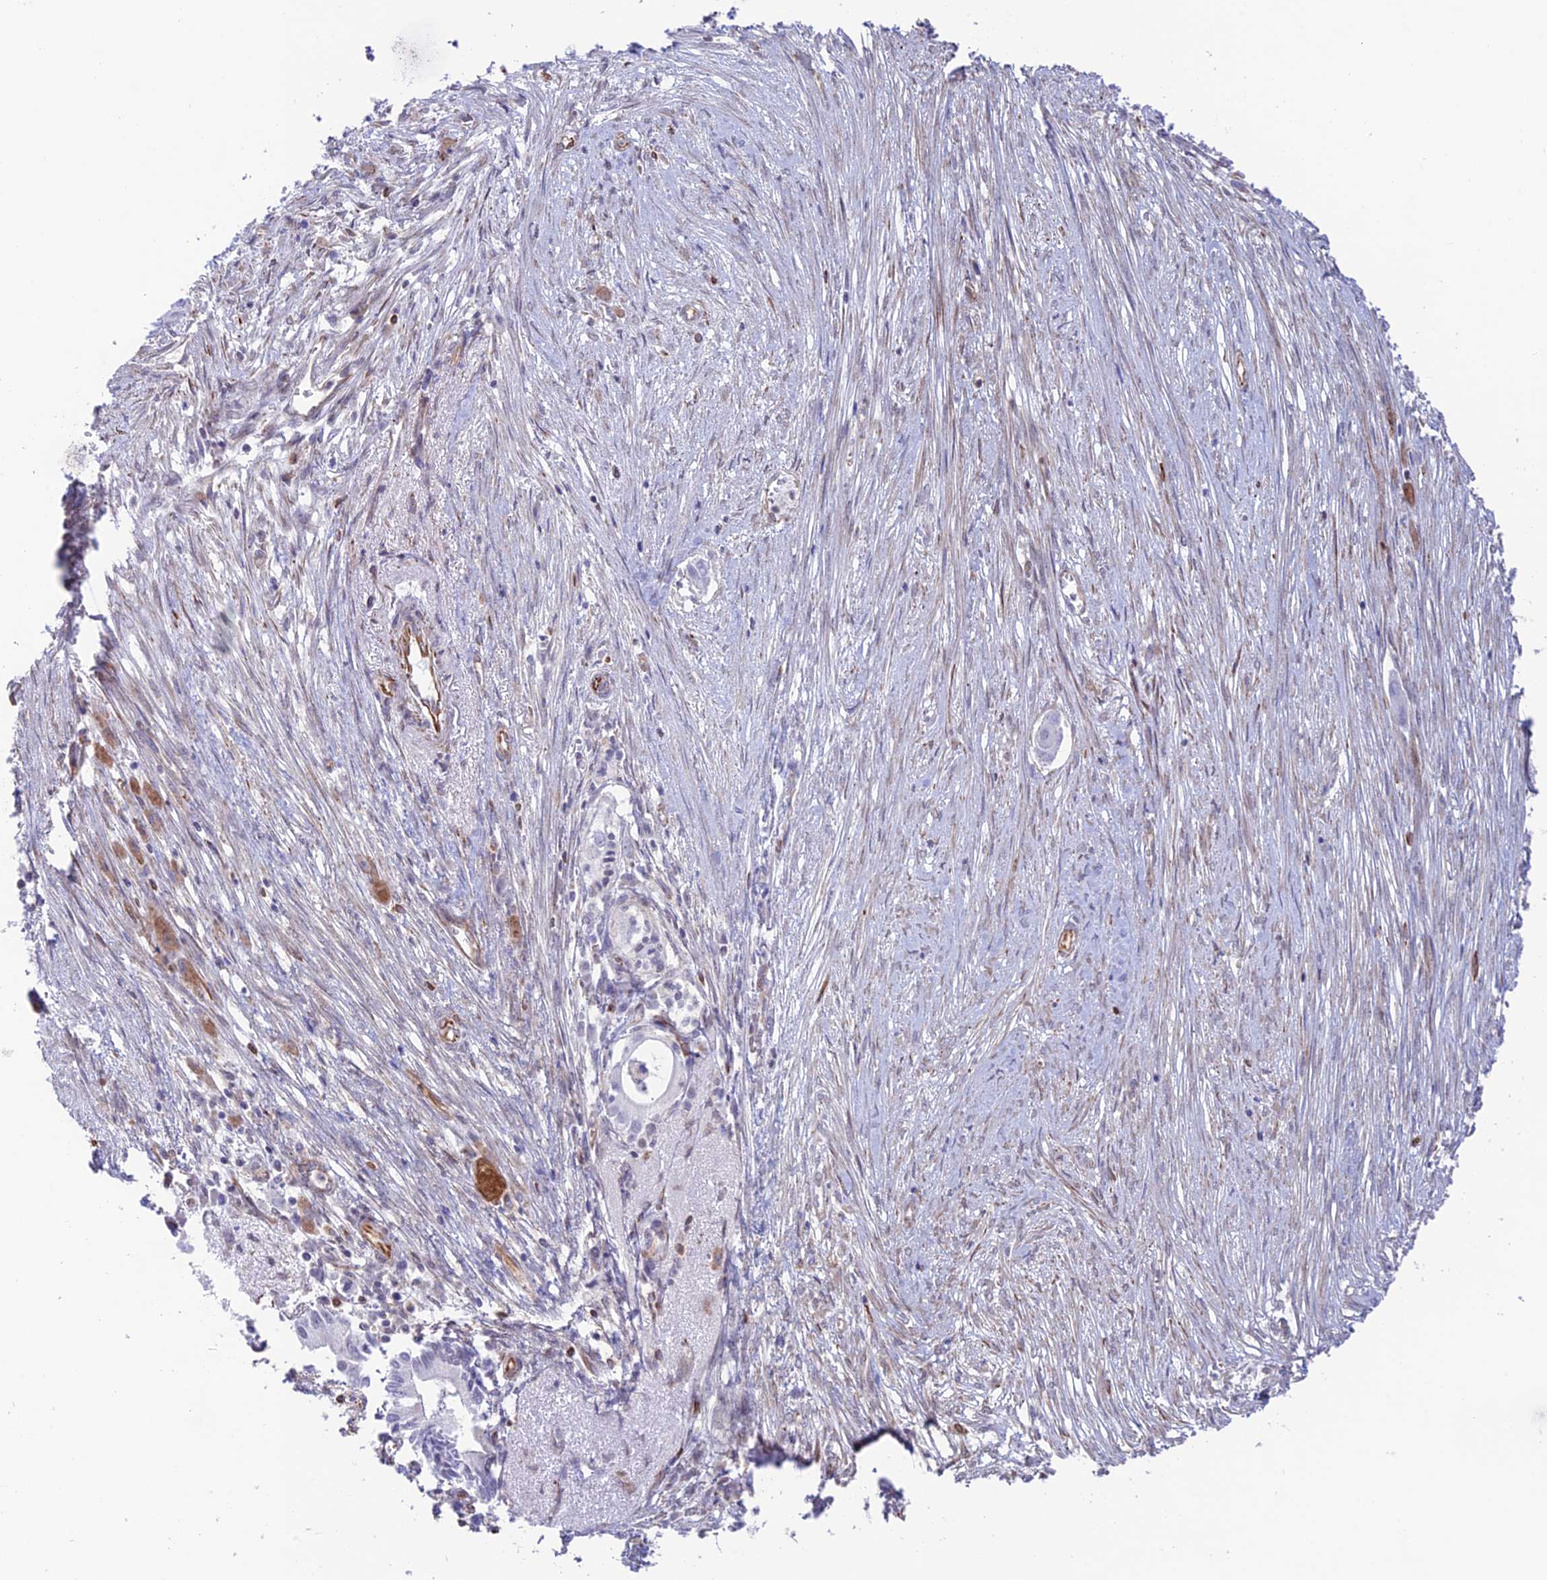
{"staining": {"intensity": "negative", "quantity": "none", "location": "none"}, "tissue": "pancreatic cancer", "cell_type": "Tumor cells", "image_type": "cancer", "snomed": [{"axis": "morphology", "description": "Adenocarcinoma, NOS"}, {"axis": "topography", "description": "Pancreas"}], "caption": "A high-resolution image shows immunohistochemistry (IHC) staining of adenocarcinoma (pancreatic), which demonstrates no significant staining in tumor cells.", "gene": "ZNF652", "patient": {"sex": "male", "age": 68}}